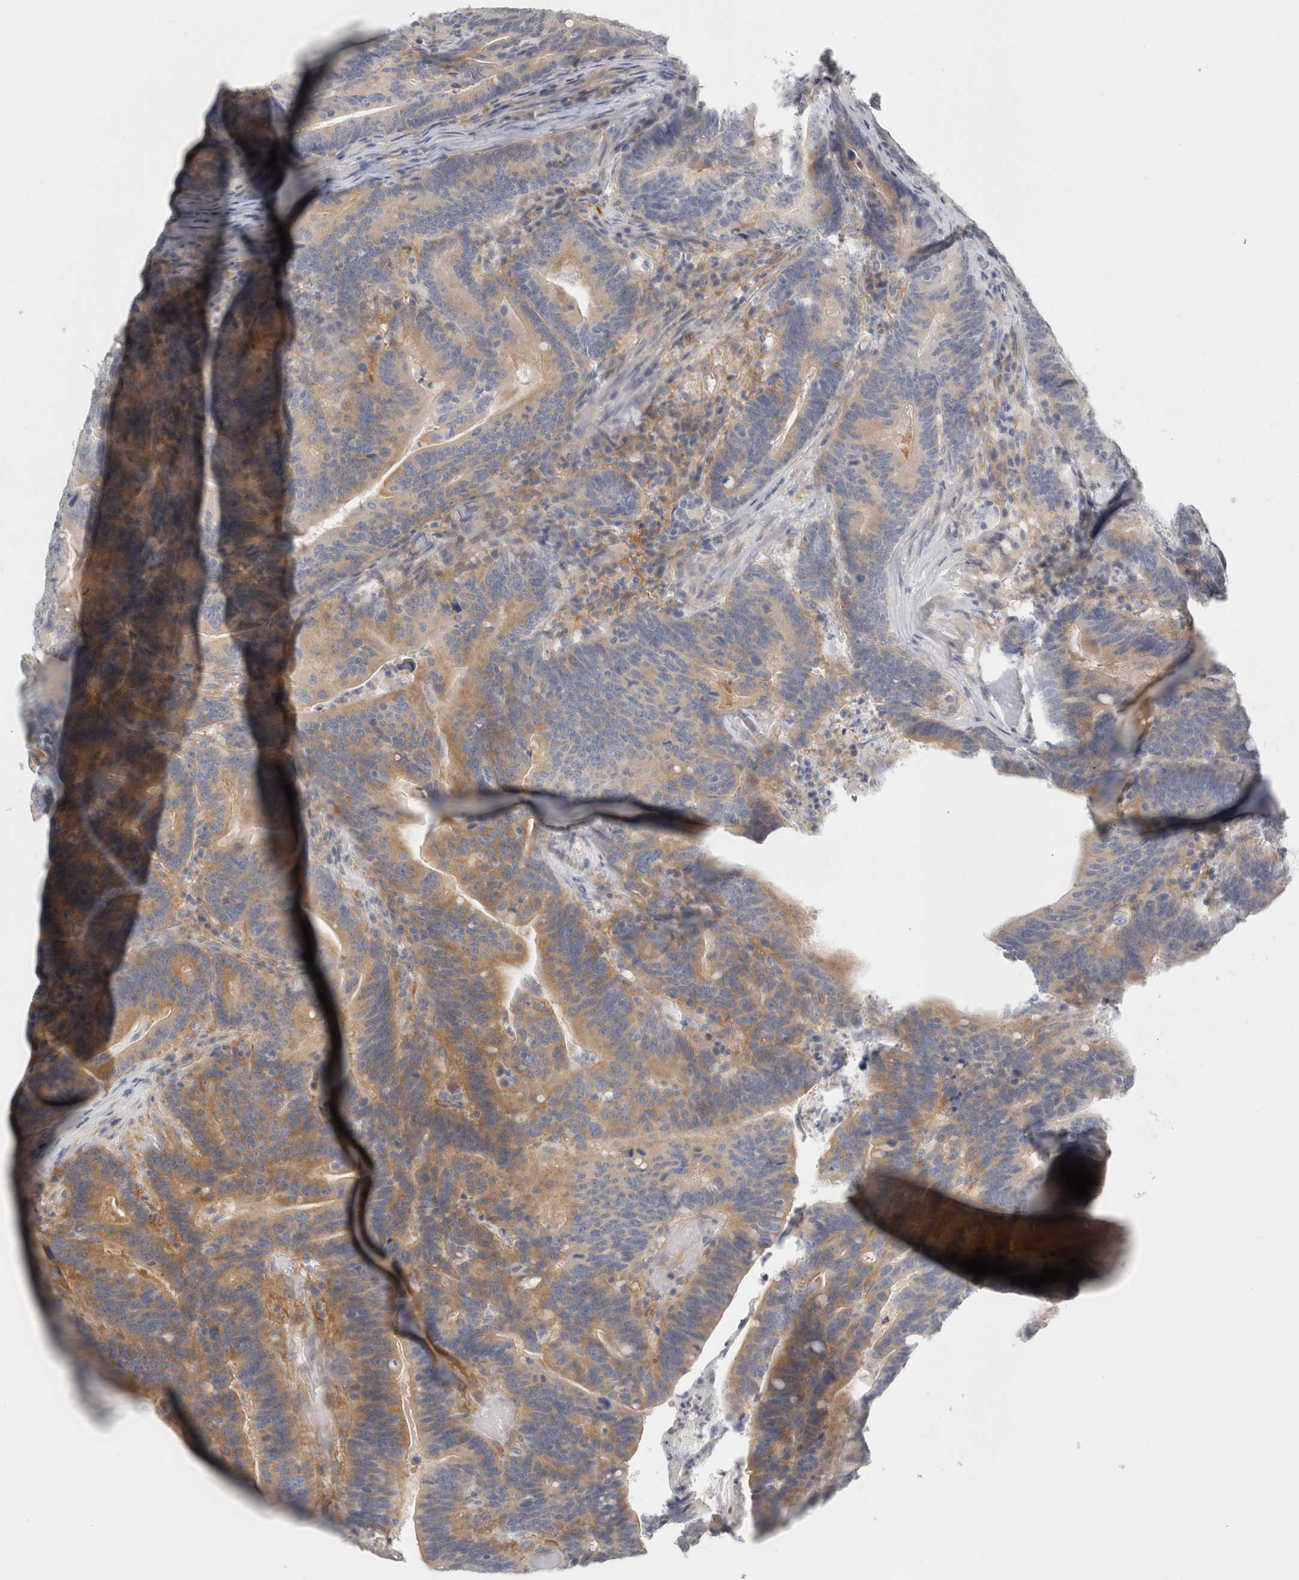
{"staining": {"intensity": "moderate", "quantity": ">75%", "location": "cytoplasmic/membranous"}, "tissue": "colorectal cancer", "cell_type": "Tumor cells", "image_type": "cancer", "snomed": [{"axis": "morphology", "description": "Adenocarcinoma, NOS"}, {"axis": "topography", "description": "Colon"}], "caption": "Immunohistochemistry (IHC) of adenocarcinoma (colorectal) demonstrates medium levels of moderate cytoplasmic/membranous staining in approximately >75% of tumor cells.", "gene": "FBLIM1", "patient": {"sex": "female", "age": 66}}